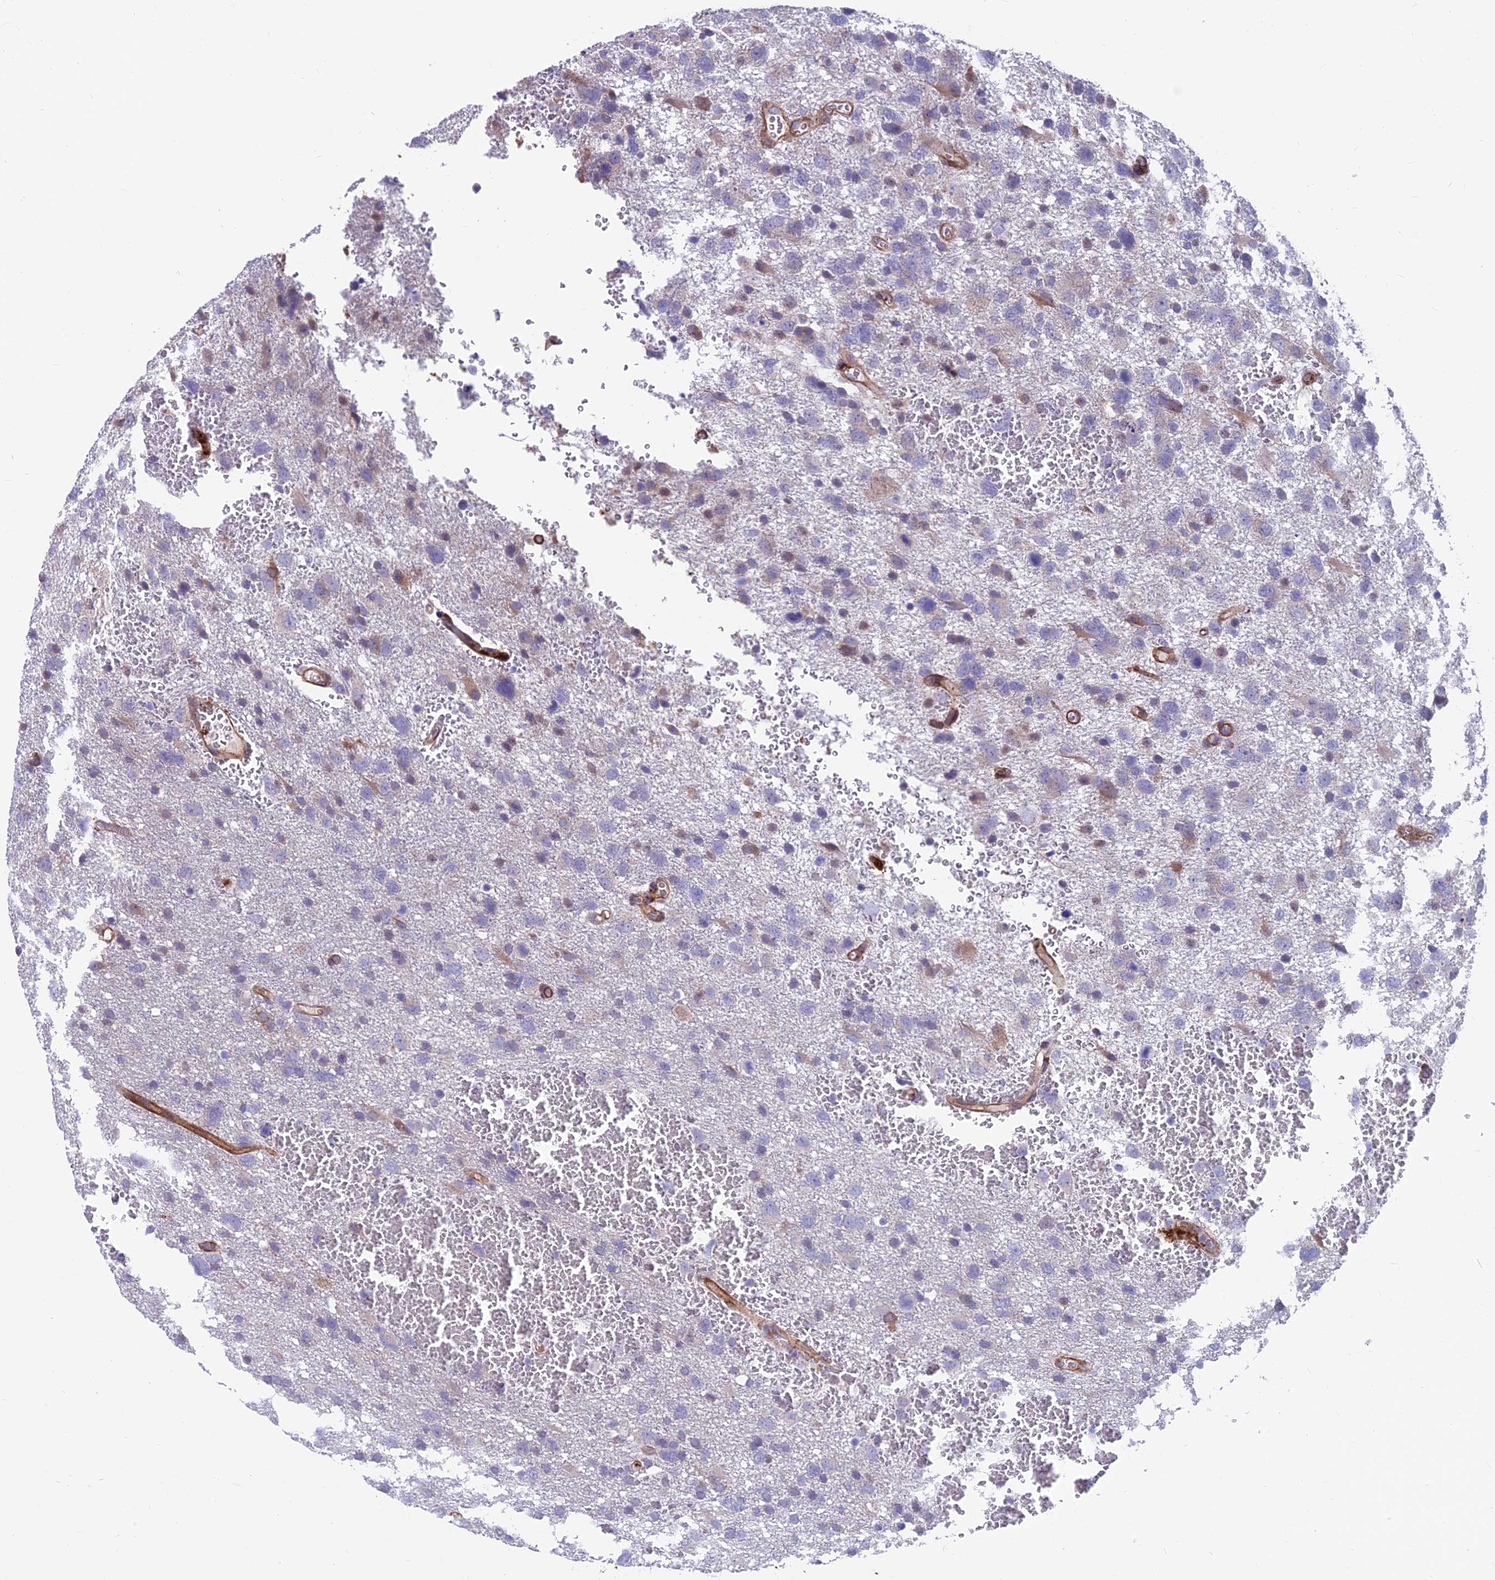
{"staining": {"intensity": "negative", "quantity": "none", "location": "none"}, "tissue": "glioma", "cell_type": "Tumor cells", "image_type": "cancer", "snomed": [{"axis": "morphology", "description": "Glioma, malignant, High grade"}, {"axis": "topography", "description": "Brain"}], "caption": "This micrograph is of malignant glioma (high-grade) stained with IHC to label a protein in brown with the nuclei are counter-stained blue. There is no staining in tumor cells.", "gene": "RTN4RL1", "patient": {"sex": "male", "age": 61}}